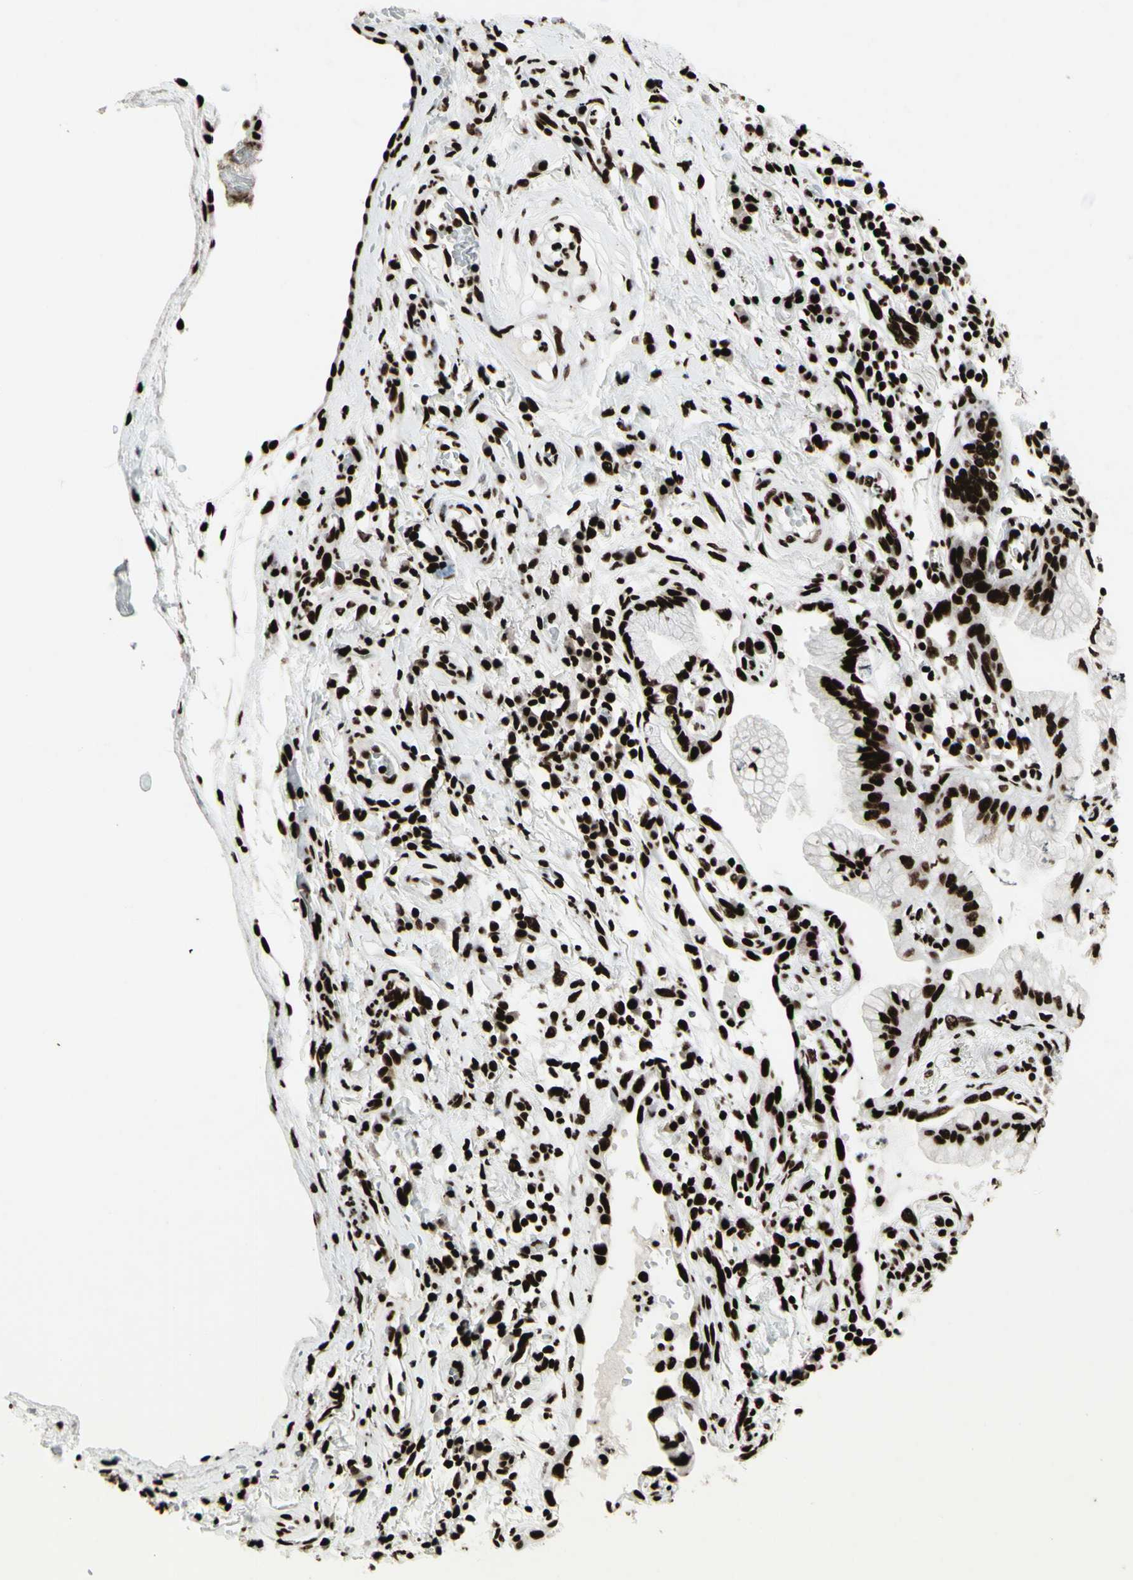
{"staining": {"intensity": "strong", "quantity": ">75%", "location": "nuclear"}, "tissue": "lung cancer", "cell_type": "Tumor cells", "image_type": "cancer", "snomed": [{"axis": "morphology", "description": "Adenocarcinoma, NOS"}, {"axis": "topography", "description": "Lung"}], "caption": "IHC photomicrograph of human adenocarcinoma (lung) stained for a protein (brown), which demonstrates high levels of strong nuclear staining in approximately >75% of tumor cells.", "gene": "U2AF2", "patient": {"sex": "female", "age": 70}}